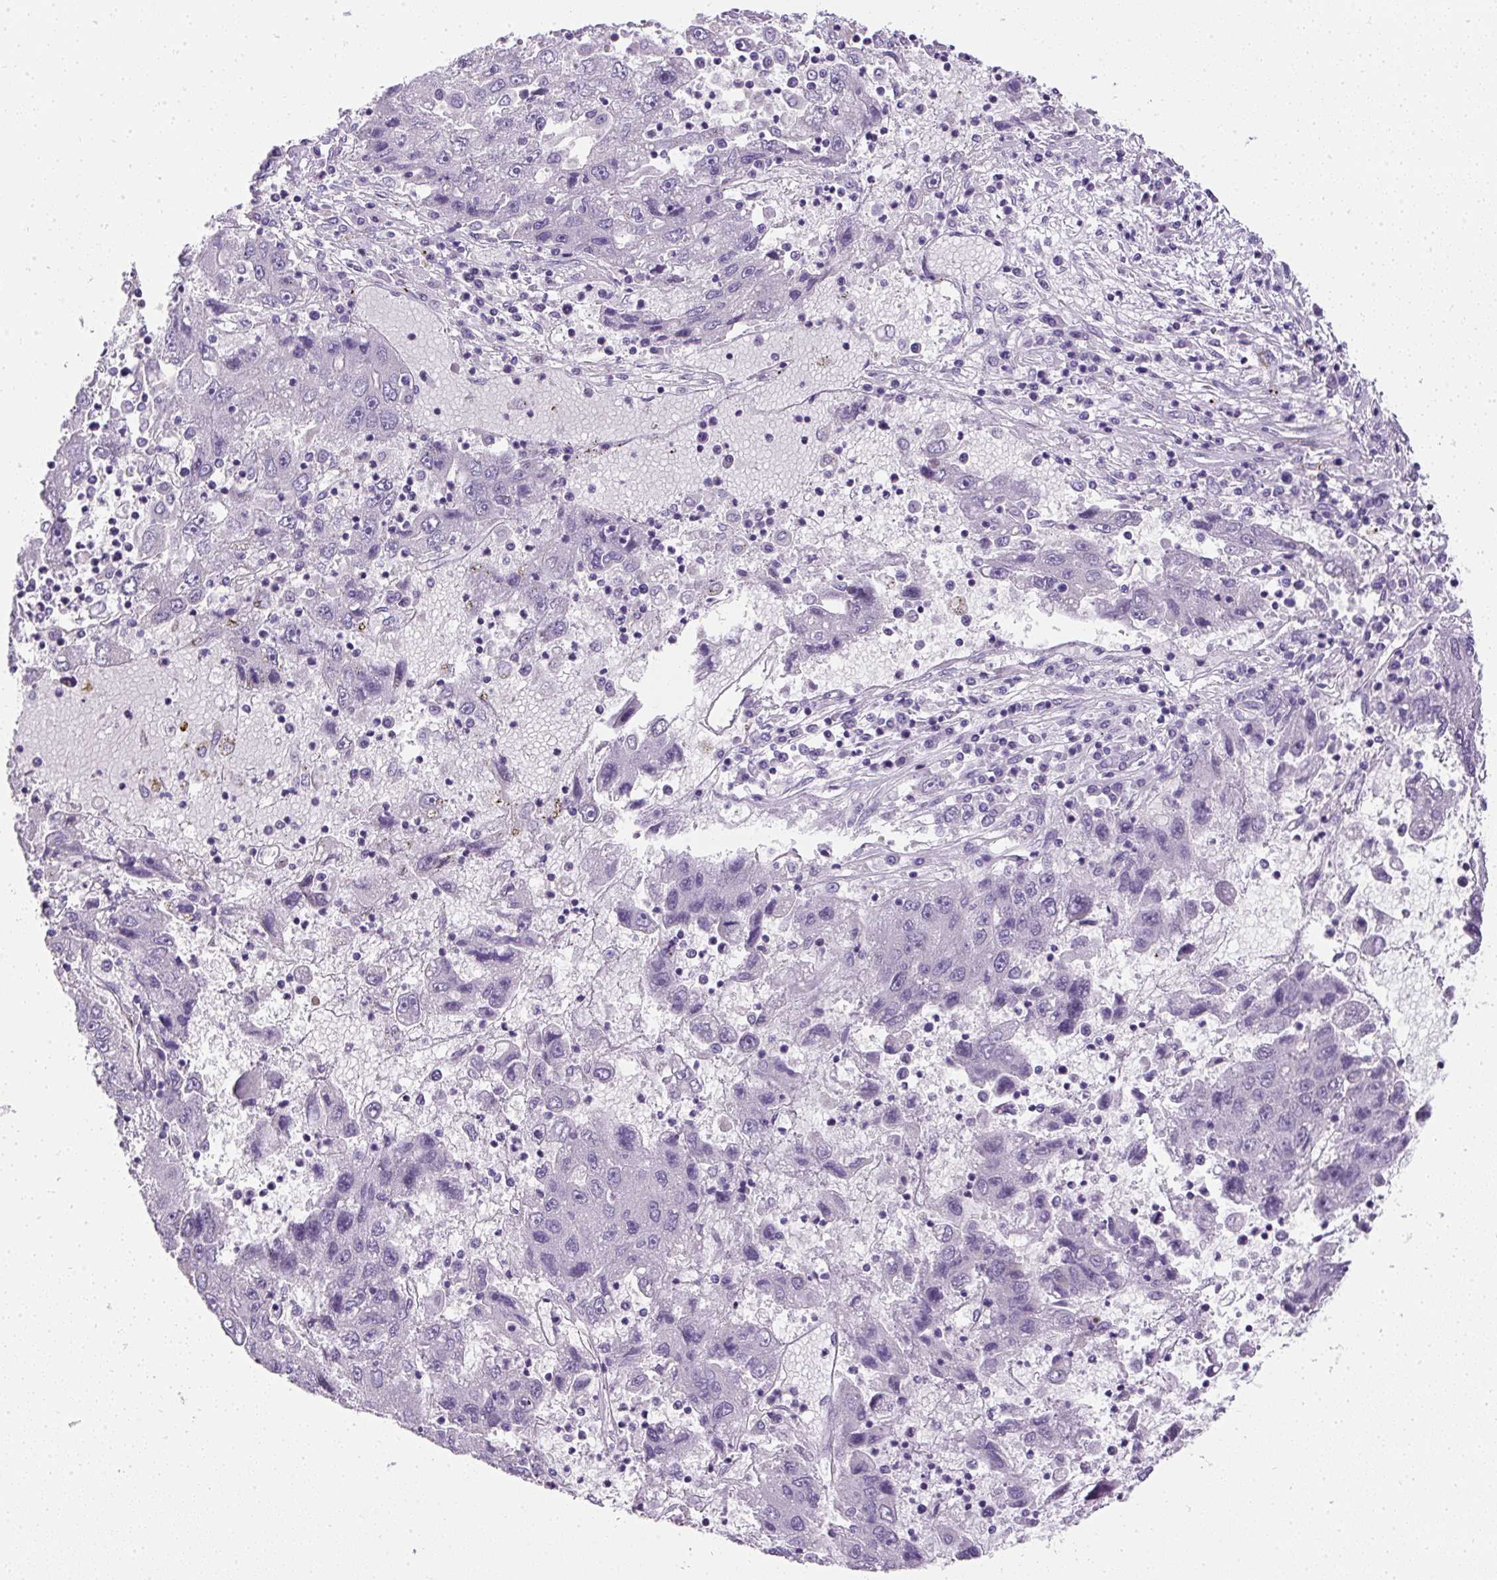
{"staining": {"intensity": "negative", "quantity": "none", "location": "none"}, "tissue": "liver cancer", "cell_type": "Tumor cells", "image_type": "cancer", "snomed": [{"axis": "morphology", "description": "Carcinoma, Hepatocellular, NOS"}, {"axis": "topography", "description": "Liver"}], "caption": "This is a photomicrograph of immunohistochemistry staining of liver cancer, which shows no staining in tumor cells.", "gene": "C2CD4C", "patient": {"sex": "male", "age": 49}}